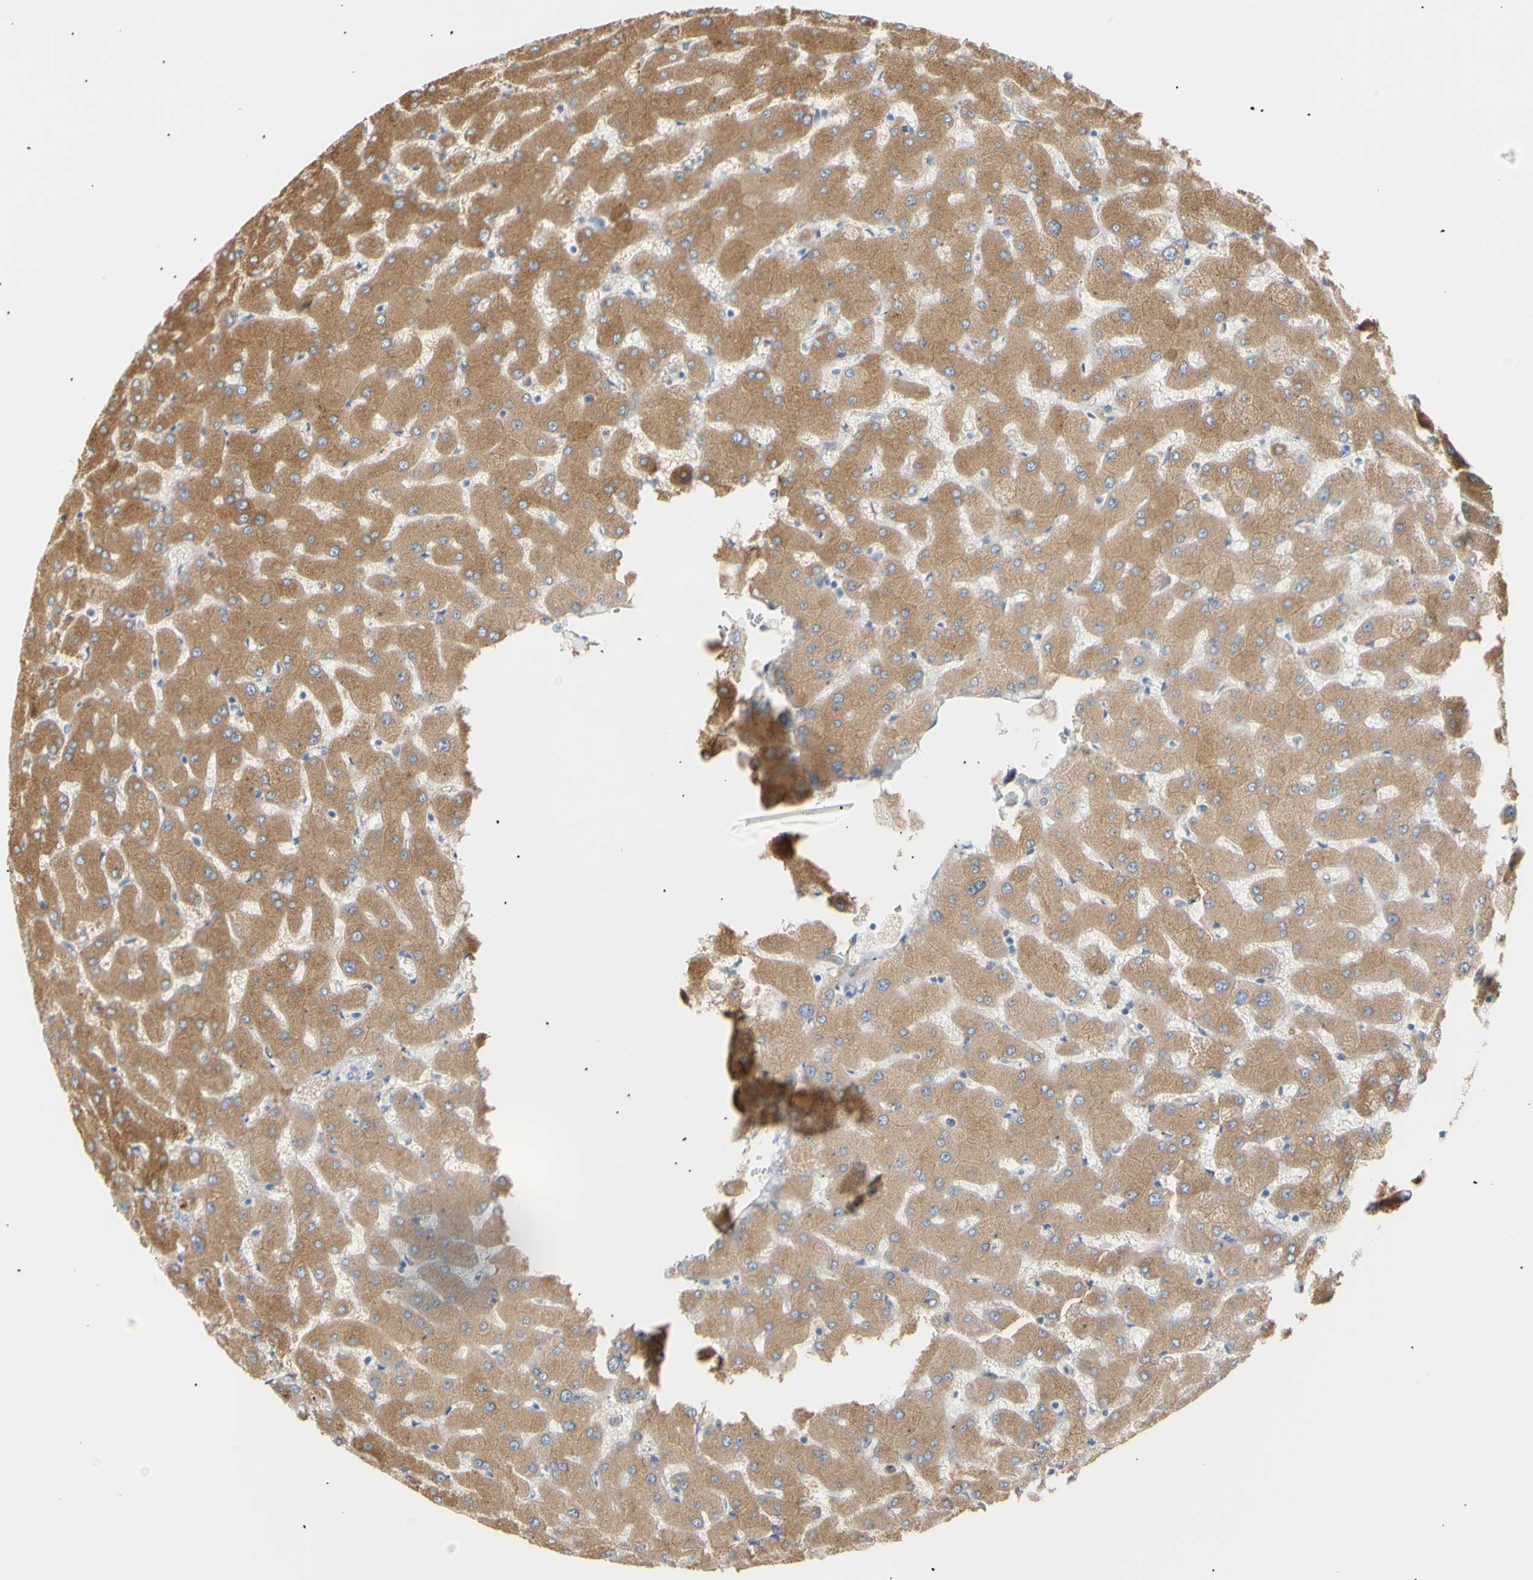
{"staining": {"intensity": "negative", "quantity": "none", "location": "none"}, "tissue": "liver", "cell_type": "Cholangiocytes", "image_type": "normal", "snomed": [{"axis": "morphology", "description": "Normal tissue, NOS"}, {"axis": "topography", "description": "Liver"}], "caption": "Immunohistochemical staining of unremarkable liver exhibits no significant expression in cholangiocytes. (Stains: DAB (3,3'-diaminobenzidine) immunohistochemistry (IHC) with hematoxylin counter stain, Microscopy: brightfield microscopy at high magnification).", "gene": "B4GALNT3", "patient": {"sex": "female", "age": 63}}